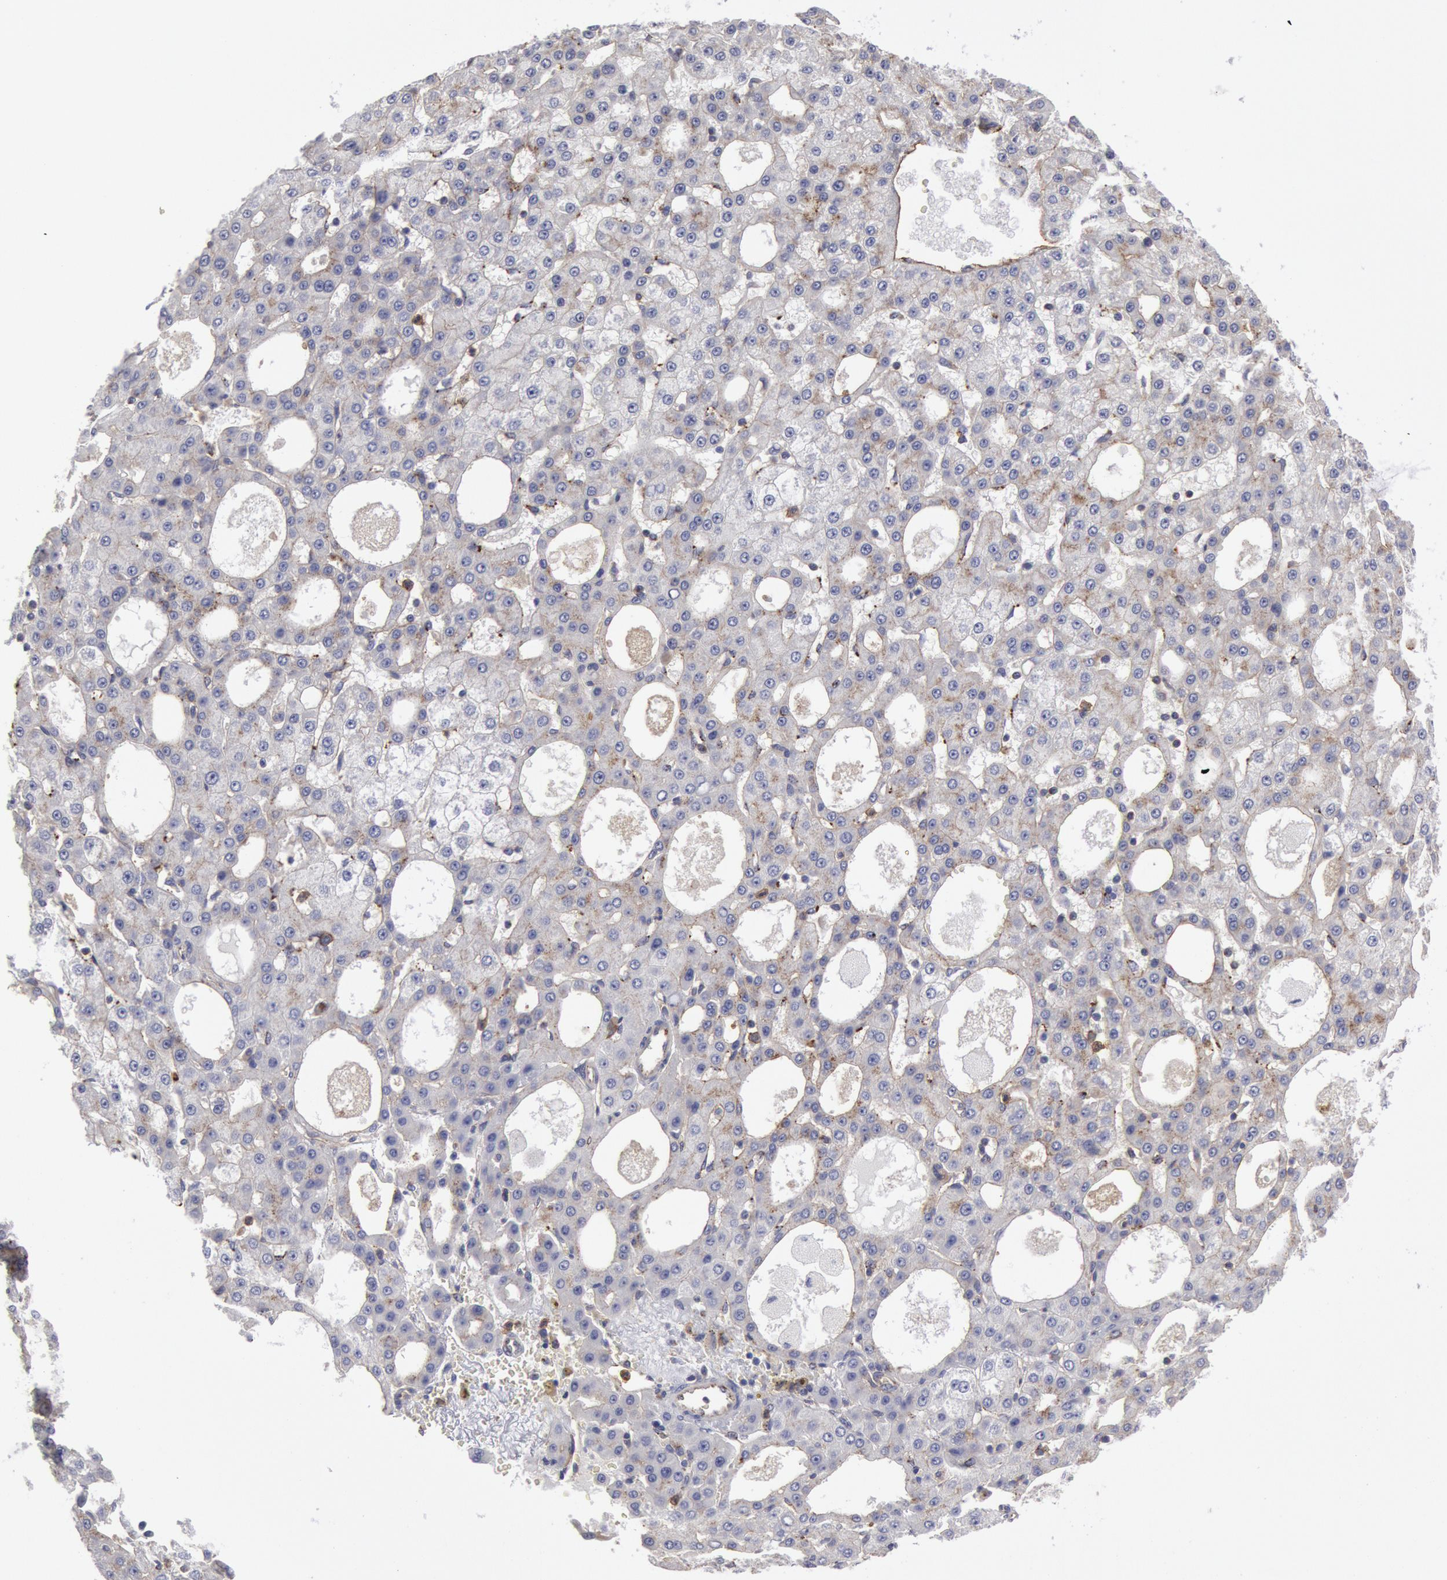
{"staining": {"intensity": "negative", "quantity": "none", "location": "none"}, "tissue": "liver cancer", "cell_type": "Tumor cells", "image_type": "cancer", "snomed": [{"axis": "morphology", "description": "Carcinoma, Hepatocellular, NOS"}, {"axis": "topography", "description": "Liver"}], "caption": "DAB immunohistochemical staining of hepatocellular carcinoma (liver) demonstrates no significant expression in tumor cells. (IHC, brightfield microscopy, high magnification).", "gene": "FLOT1", "patient": {"sex": "male", "age": 47}}